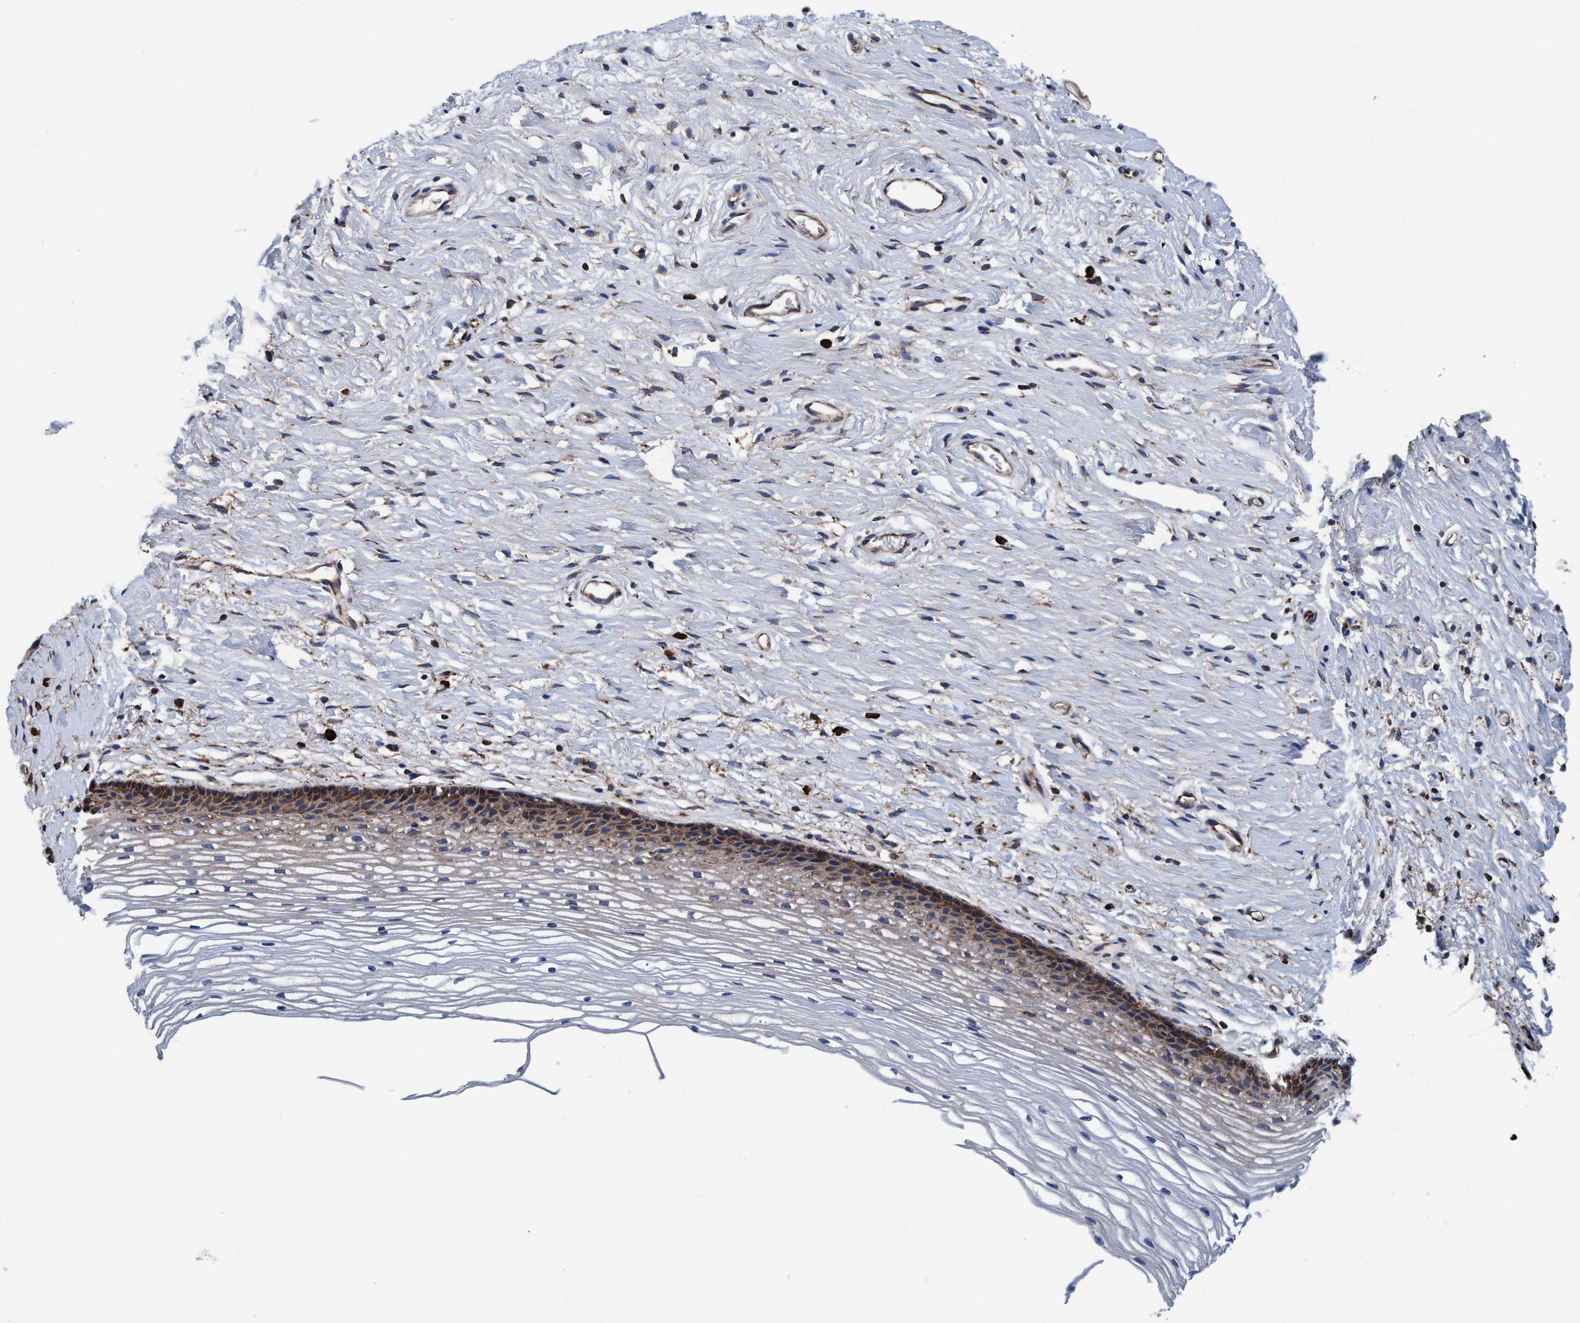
{"staining": {"intensity": "negative", "quantity": "none", "location": "none"}, "tissue": "cervix", "cell_type": "Glandular cells", "image_type": "normal", "snomed": [{"axis": "morphology", "description": "Normal tissue, NOS"}, {"axis": "topography", "description": "Cervix"}], "caption": "Immunohistochemistry image of unremarkable cervix: human cervix stained with DAB displays no significant protein expression in glandular cells.", "gene": "ENDOG", "patient": {"sex": "female", "age": 77}}